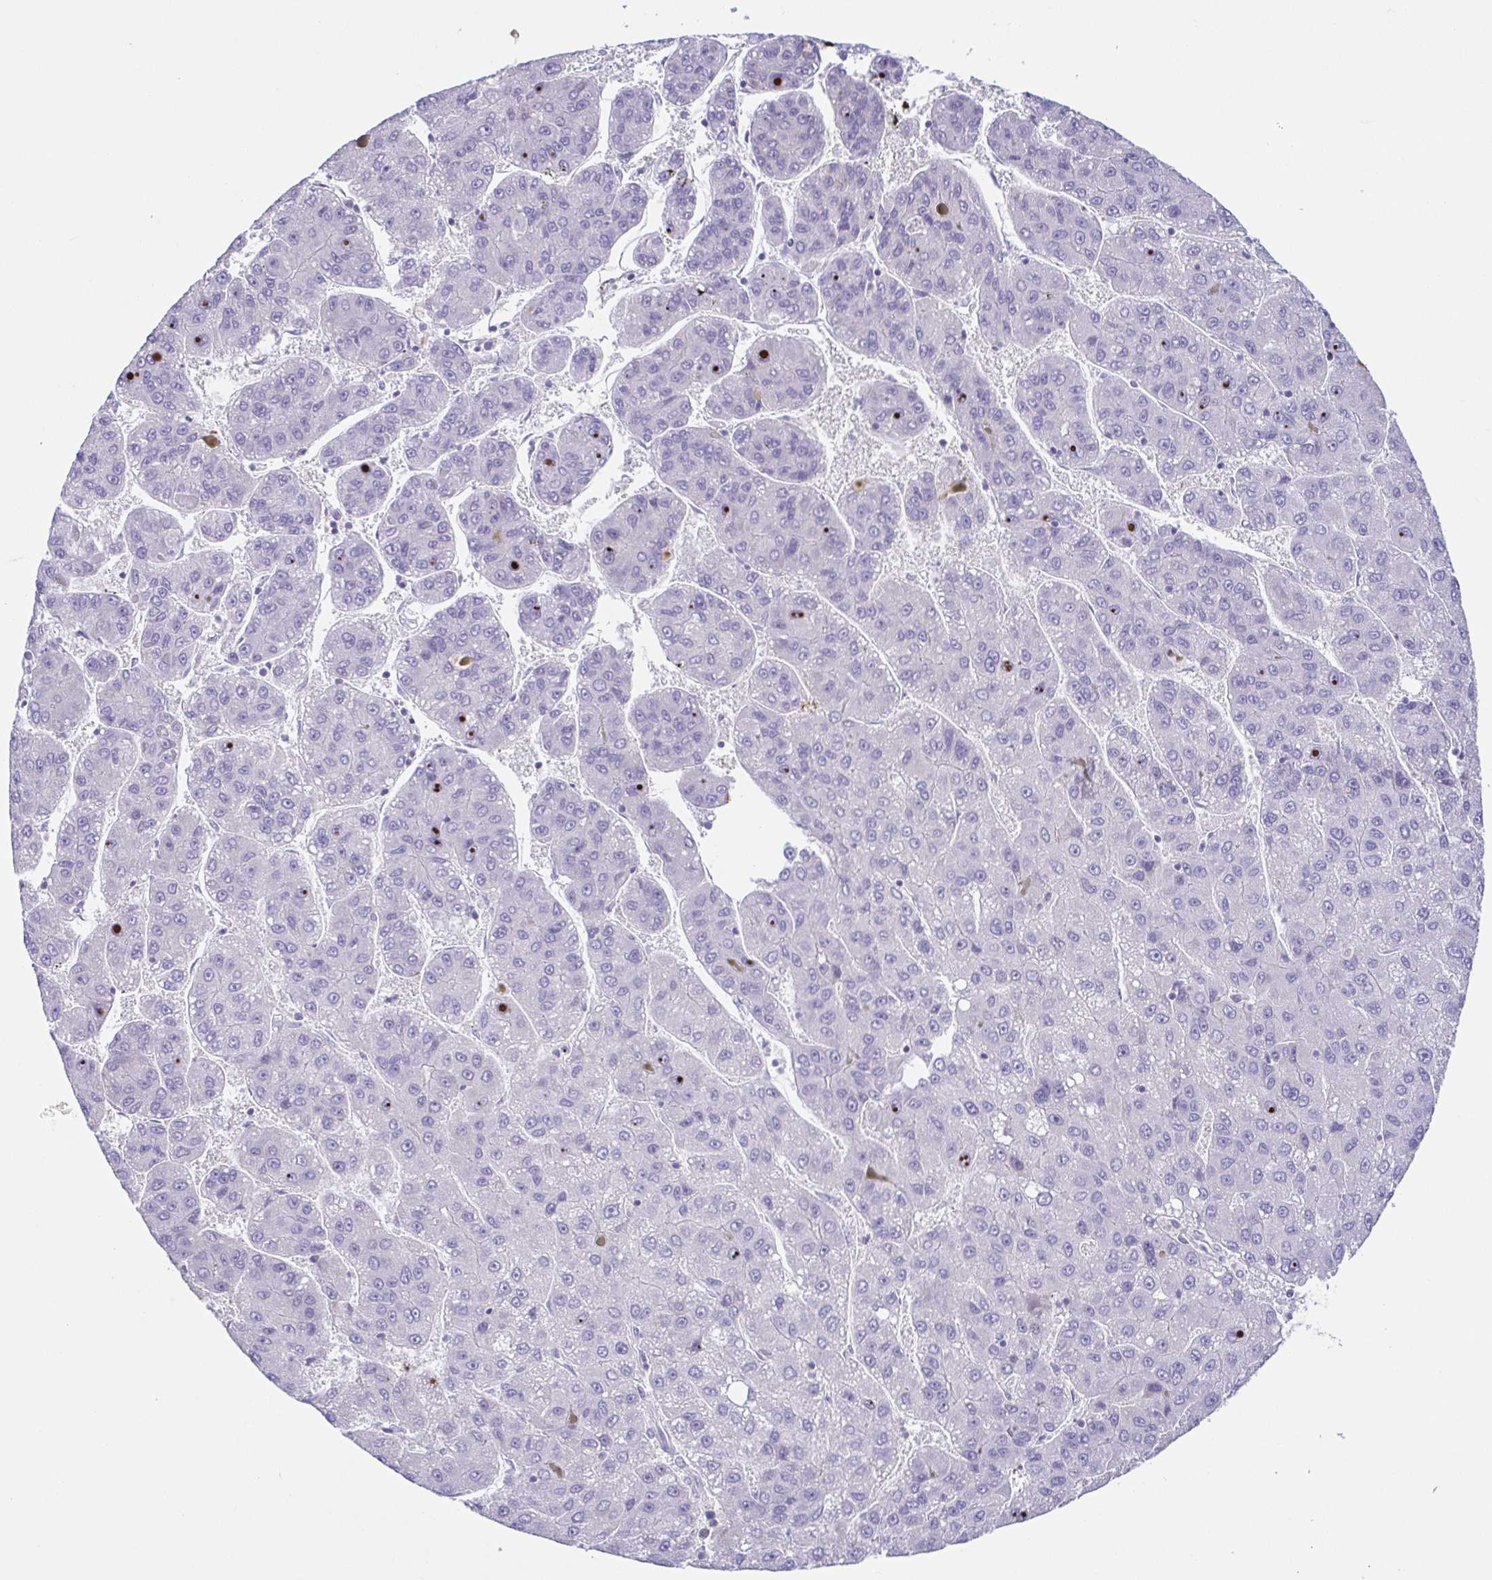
{"staining": {"intensity": "negative", "quantity": "none", "location": "none"}, "tissue": "liver cancer", "cell_type": "Tumor cells", "image_type": "cancer", "snomed": [{"axis": "morphology", "description": "Carcinoma, Hepatocellular, NOS"}, {"axis": "topography", "description": "Liver"}], "caption": "An image of liver cancer (hepatocellular carcinoma) stained for a protein exhibits no brown staining in tumor cells.", "gene": "ARPP21", "patient": {"sex": "female", "age": 82}}